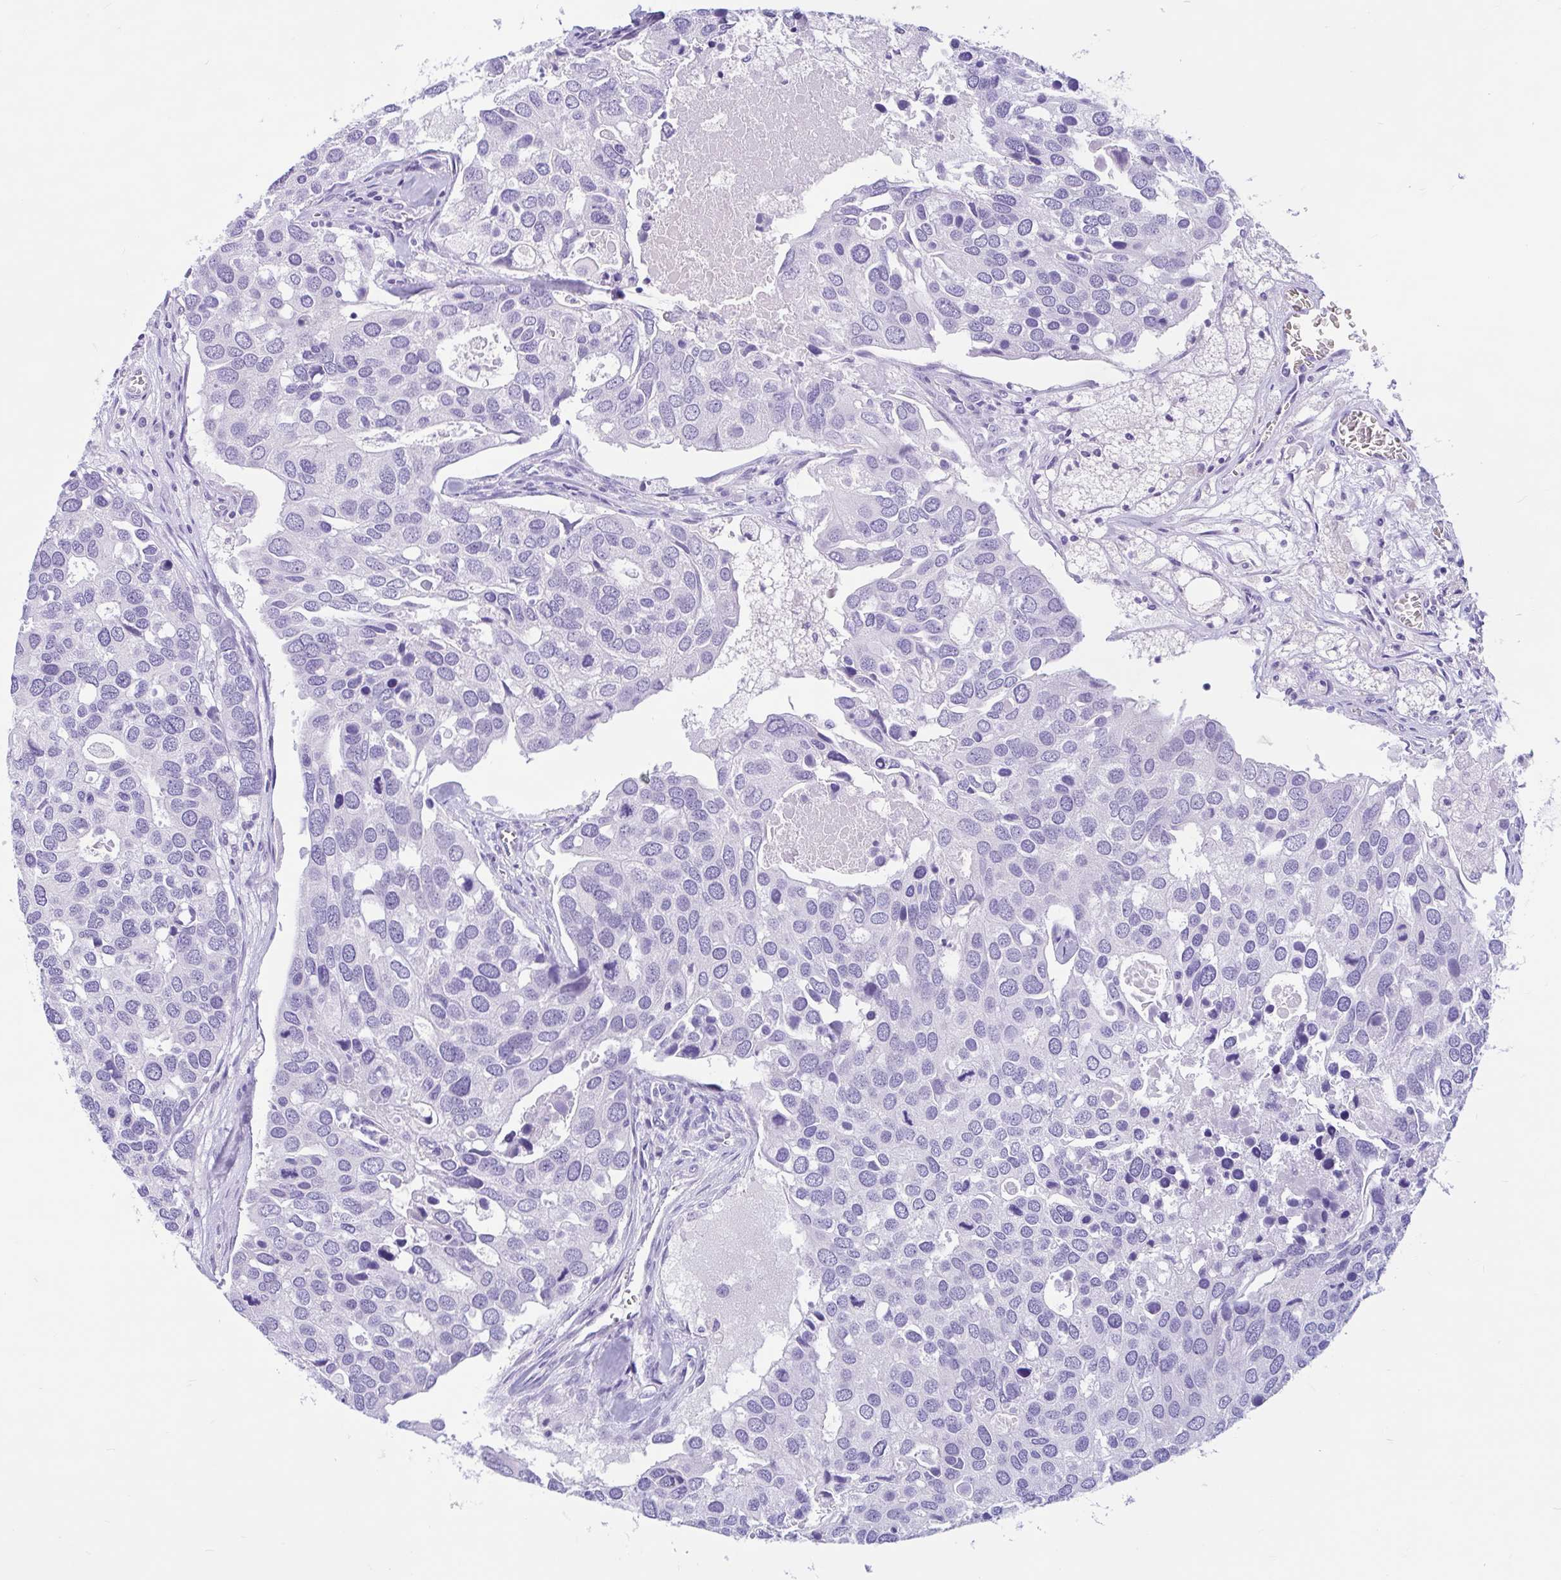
{"staining": {"intensity": "negative", "quantity": "none", "location": "none"}, "tissue": "breast cancer", "cell_type": "Tumor cells", "image_type": "cancer", "snomed": [{"axis": "morphology", "description": "Duct carcinoma"}, {"axis": "topography", "description": "Breast"}], "caption": "An immunohistochemistry photomicrograph of breast intraductal carcinoma is shown. There is no staining in tumor cells of breast intraductal carcinoma. The staining is performed using DAB (3,3'-diaminobenzidine) brown chromogen with nuclei counter-stained in using hematoxylin.", "gene": "ZNF319", "patient": {"sex": "female", "age": 83}}